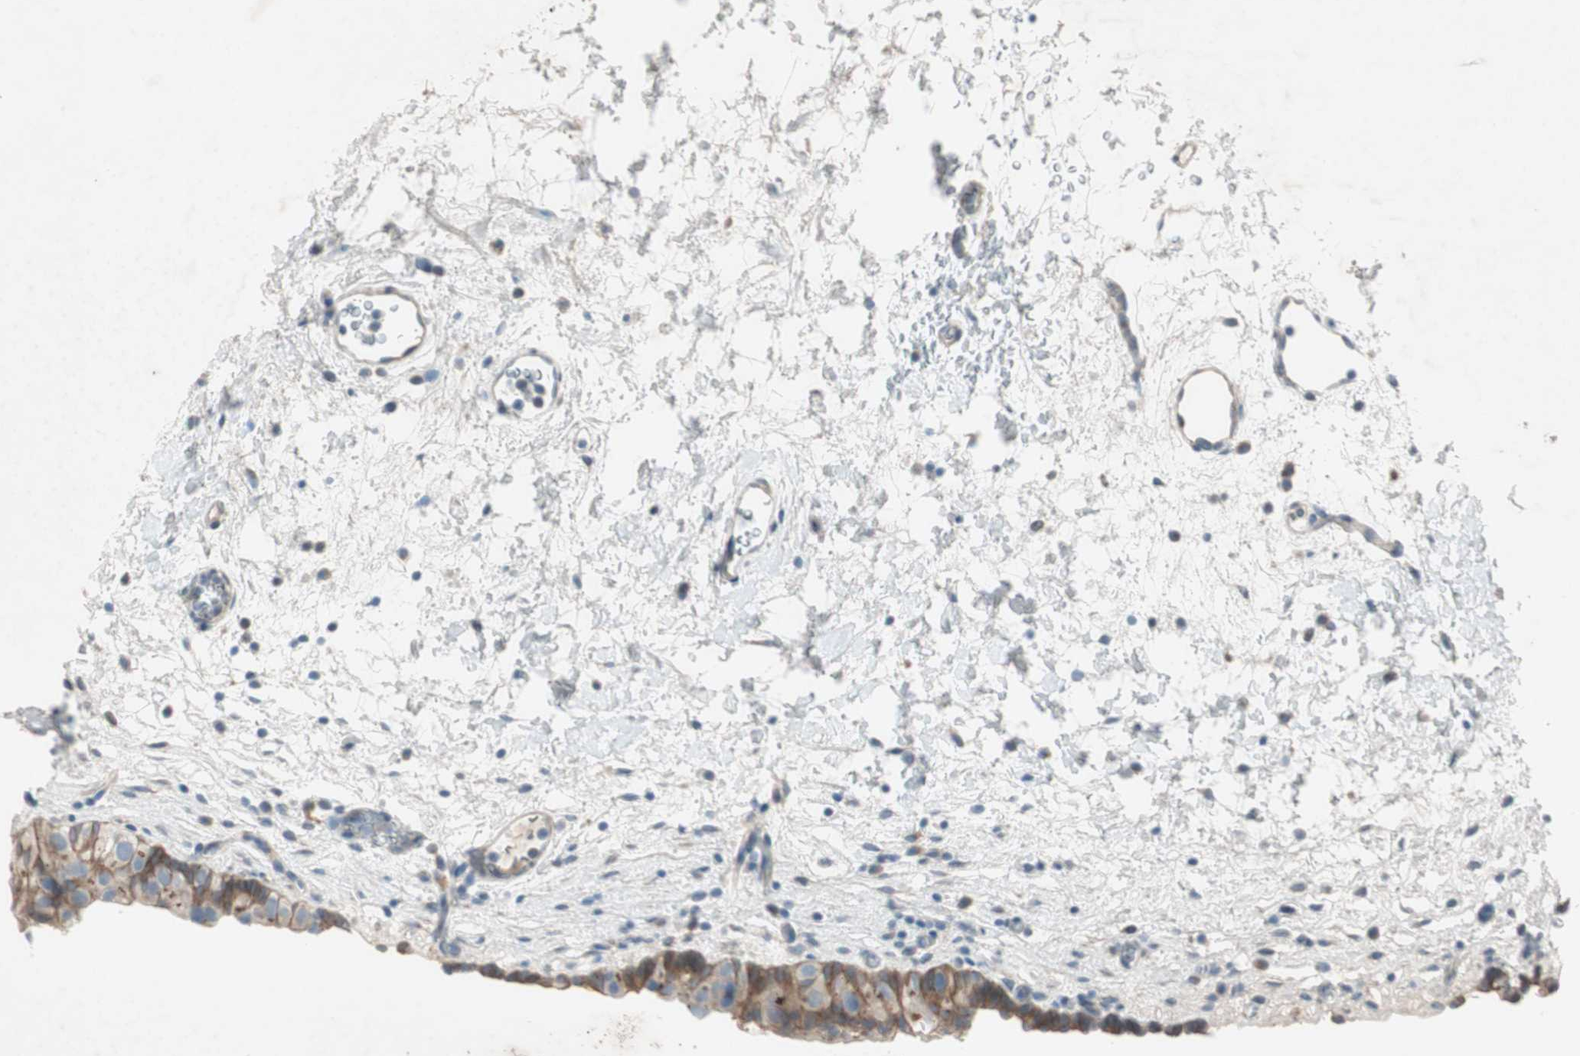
{"staining": {"intensity": "moderate", "quantity": ">75%", "location": "cytoplasmic/membranous"}, "tissue": "urinary bladder", "cell_type": "Urothelial cells", "image_type": "normal", "snomed": [{"axis": "morphology", "description": "Normal tissue, NOS"}, {"axis": "topography", "description": "Urinary bladder"}], "caption": "Immunohistochemical staining of benign urinary bladder reveals moderate cytoplasmic/membranous protein positivity in approximately >75% of urothelial cells. (DAB (3,3'-diaminobenzidine) IHC with brightfield microscopy, high magnification).", "gene": "PRRG4", "patient": {"sex": "female", "age": 64}}